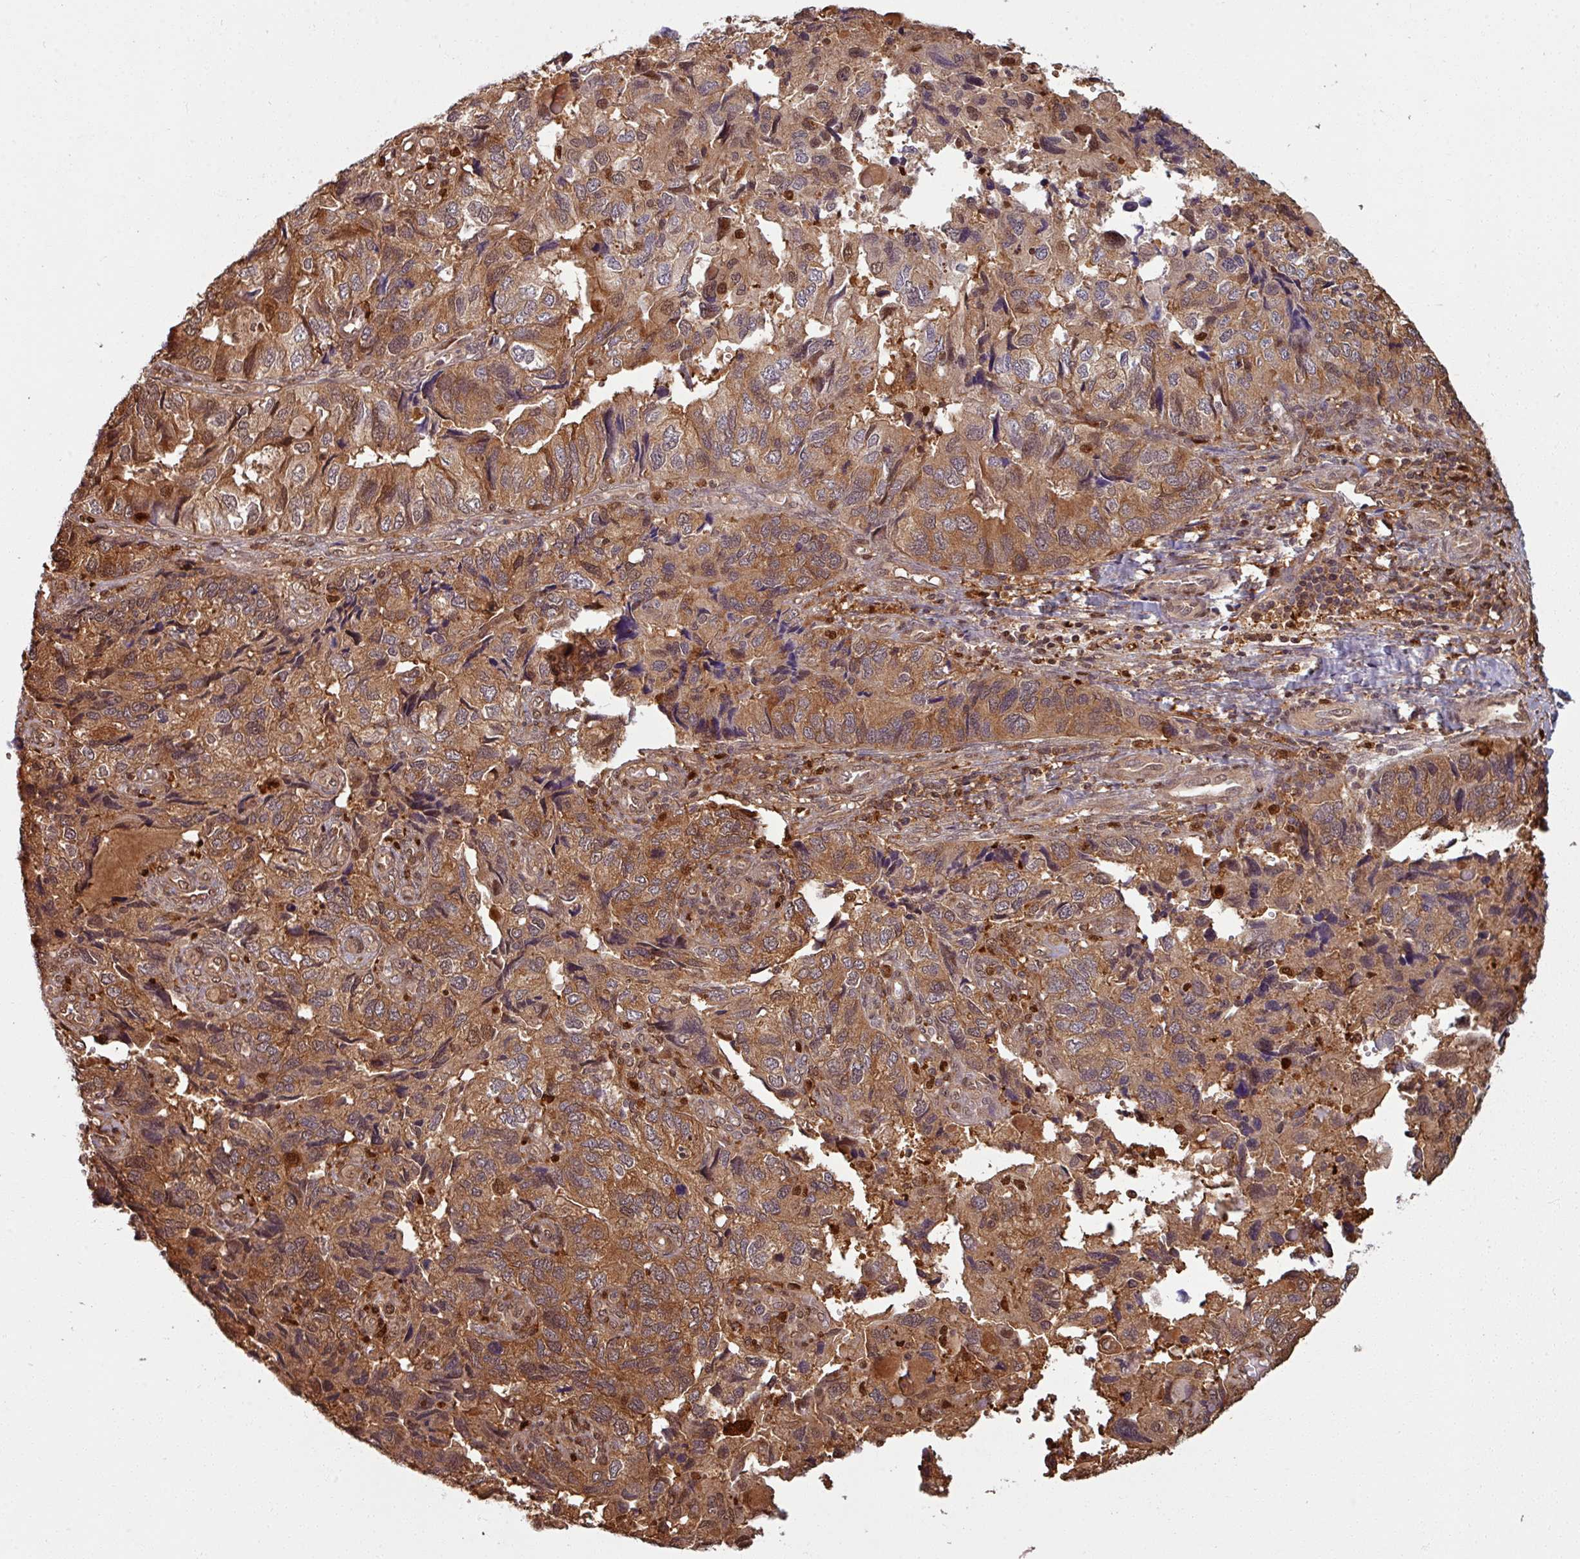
{"staining": {"intensity": "moderate", "quantity": ">75%", "location": "cytoplasmic/membranous,nuclear"}, "tissue": "endometrial cancer", "cell_type": "Tumor cells", "image_type": "cancer", "snomed": [{"axis": "morphology", "description": "Carcinoma, NOS"}, {"axis": "topography", "description": "Uterus"}], "caption": "A brown stain labels moderate cytoplasmic/membranous and nuclear expression of a protein in human endometrial carcinoma tumor cells.", "gene": "KCTD11", "patient": {"sex": "female", "age": 76}}